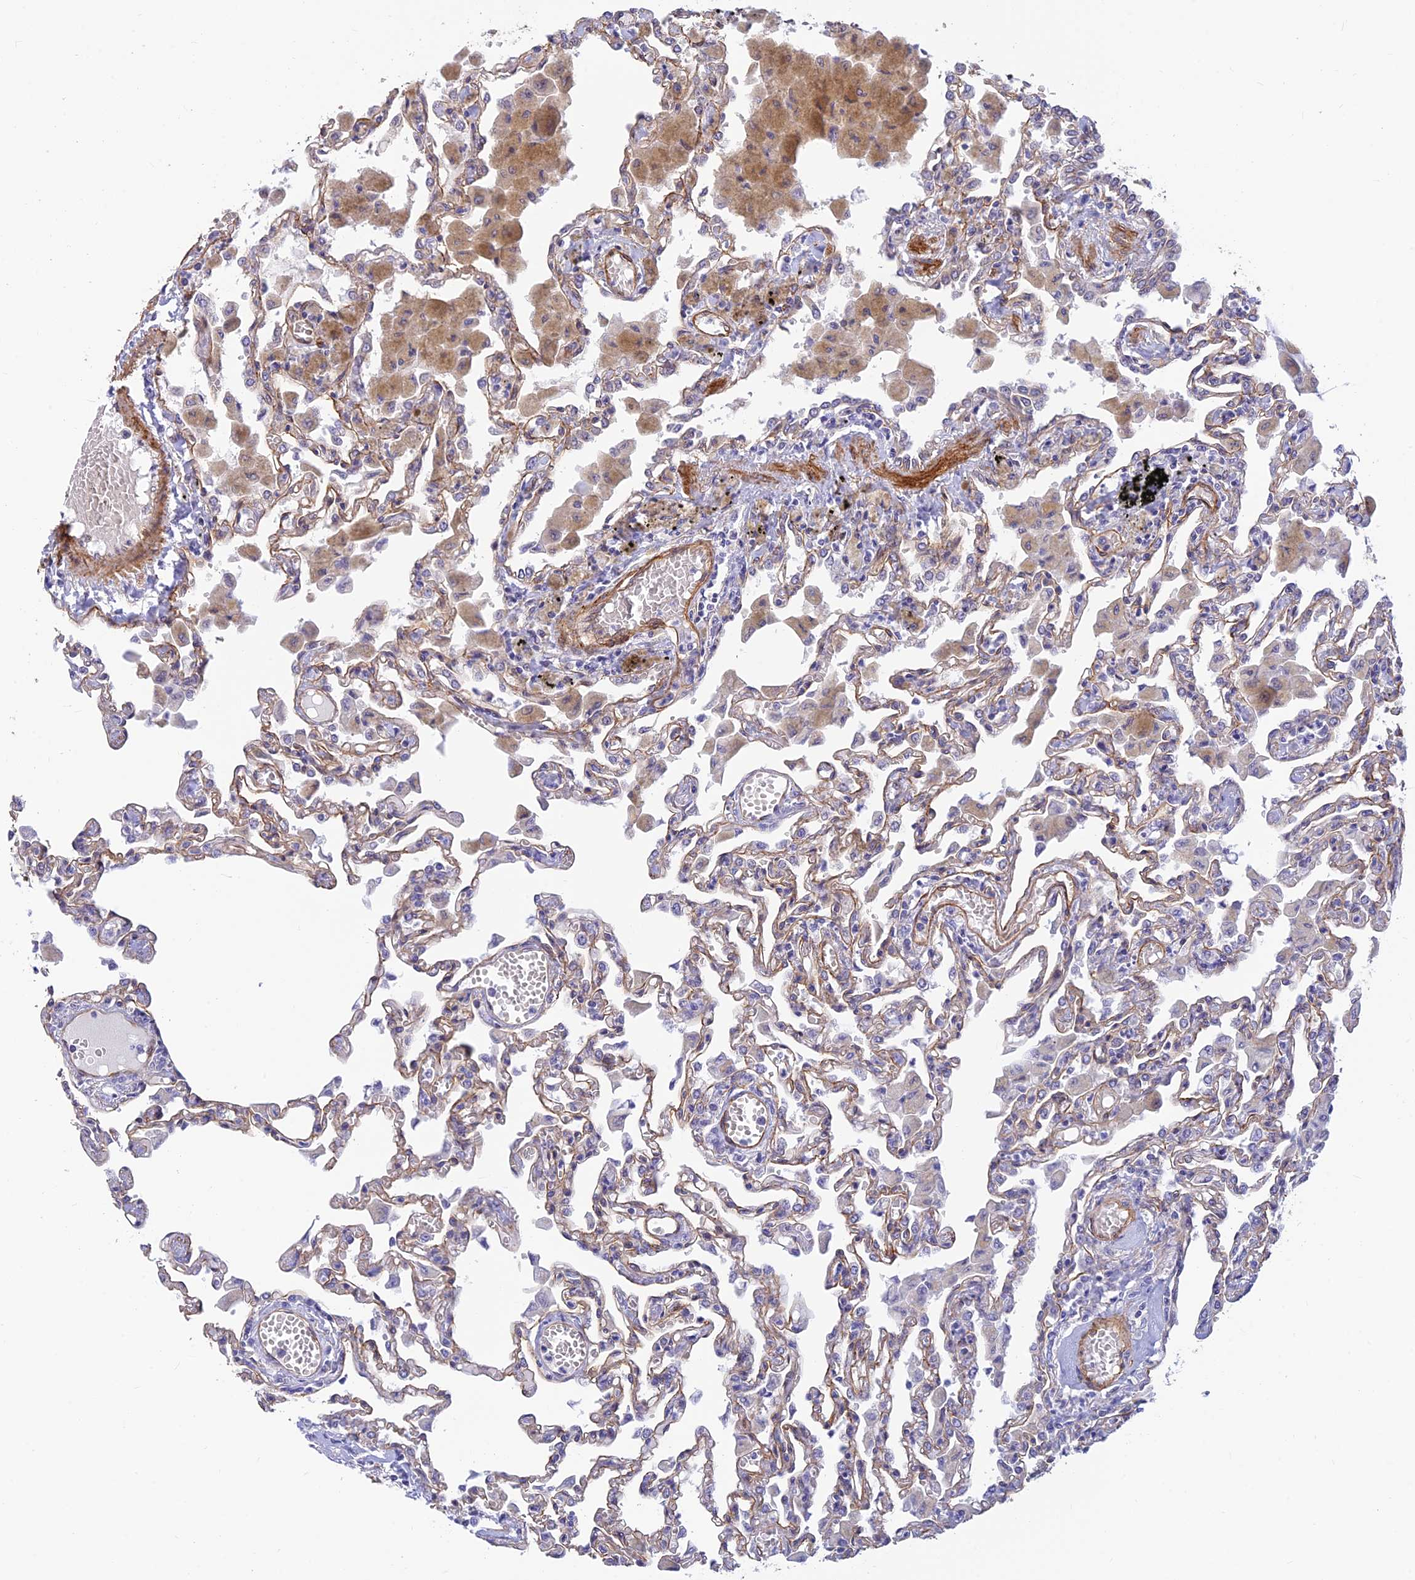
{"staining": {"intensity": "weak", "quantity": "25%-75%", "location": "cytoplasmic/membranous"}, "tissue": "lung", "cell_type": "Alveolar cells", "image_type": "normal", "snomed": [{"axis": "morphology", "description": "Normal tissue, NOS"}, {"axis": "topography", "description": "Bronchus"}, {"axis": "topography", "description": "Lung"}], "caption": "A low amount of weak cytoplasmic/membranous positivity is present in approximately 25%-75% of alveolar cells in normal lung.", "gene": "ALDH1L2", "patient": {"sex": "female", "age": 49}}